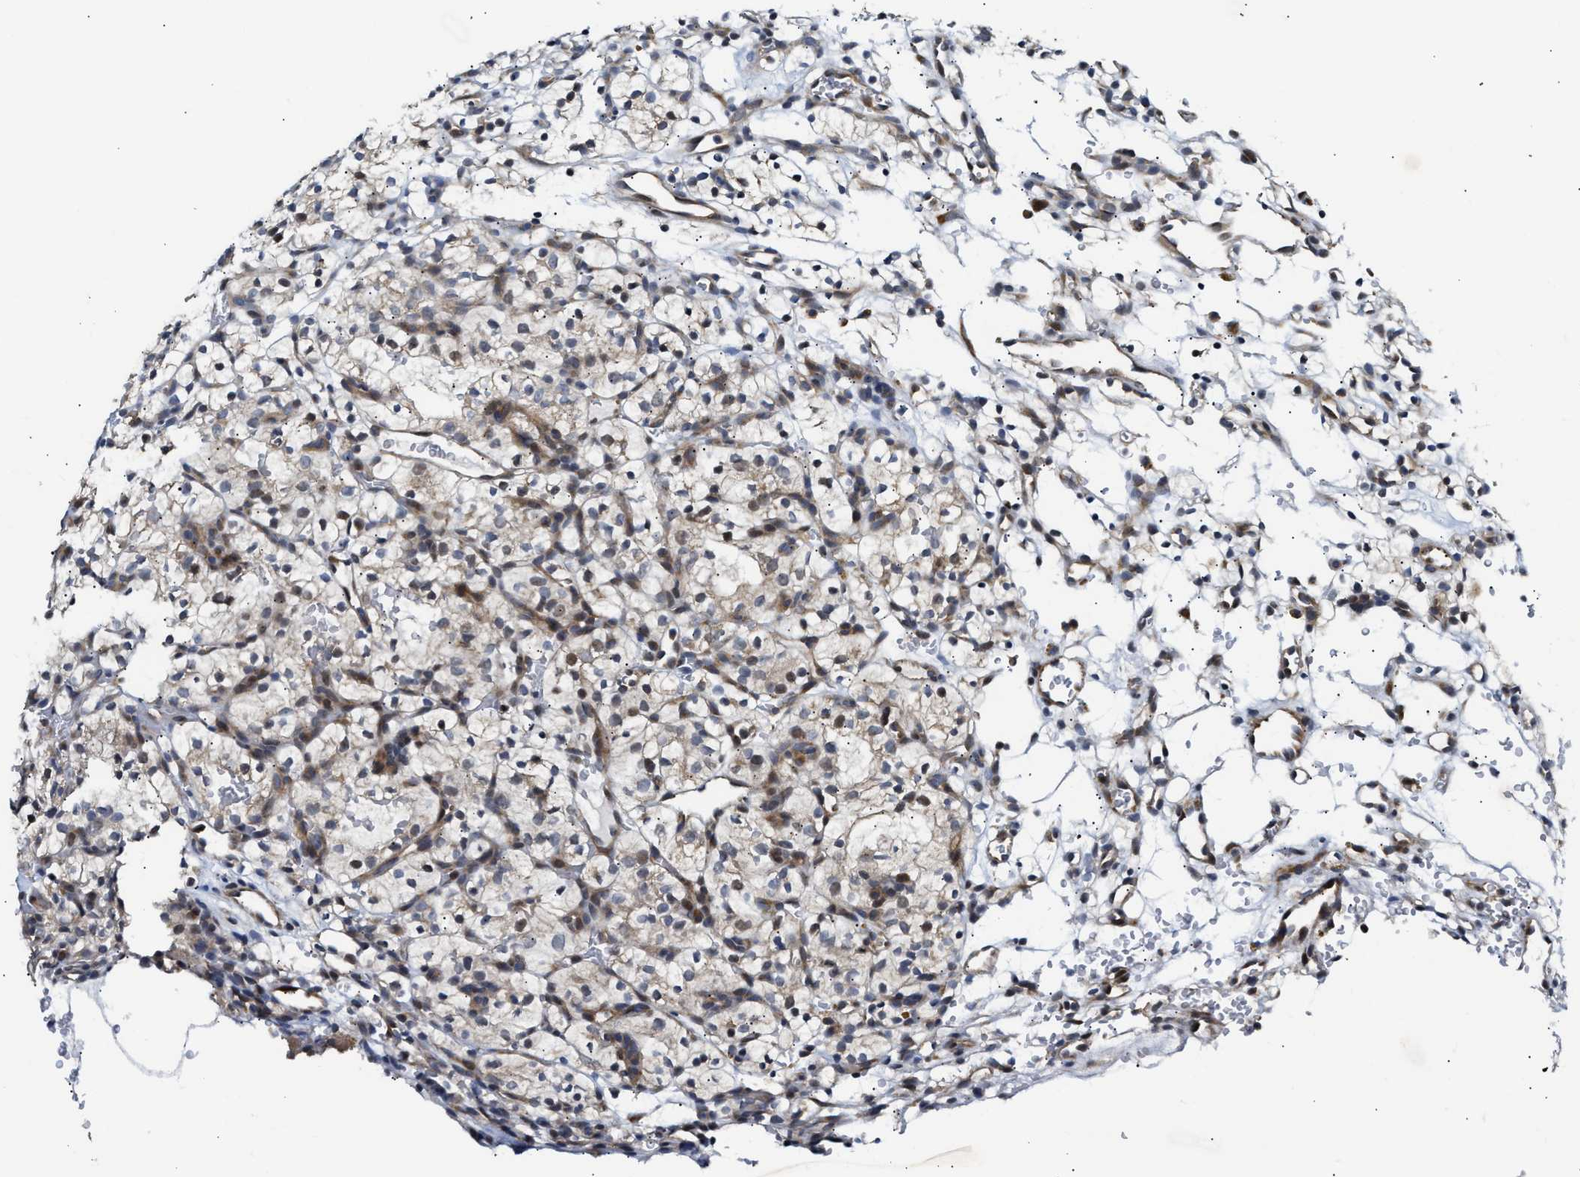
{"staining": {"intensity": "weak", "quantity": "<25%", "location": "cytoplasmic/membranous,nuclear"}, "tissue": "renal cancer", "cell_type": "Tumor cells", "image_type": "cancer", "snomed": [{"axis": "morphology", "description": "Adenocarcinoma, NOS"}, {"axis": "topography", "description": "Kidney"}], "caption": "Renal cancer (adenocarcinoma) was stained to show a protein in brown. There is no significant expression in tumor cells. The staining is performed using DAB brown chromogen with nuclei counter-stained in using hematoxylin.", "gene": "DEPTOR", "patient": {"sex": "female", "age": 57}}